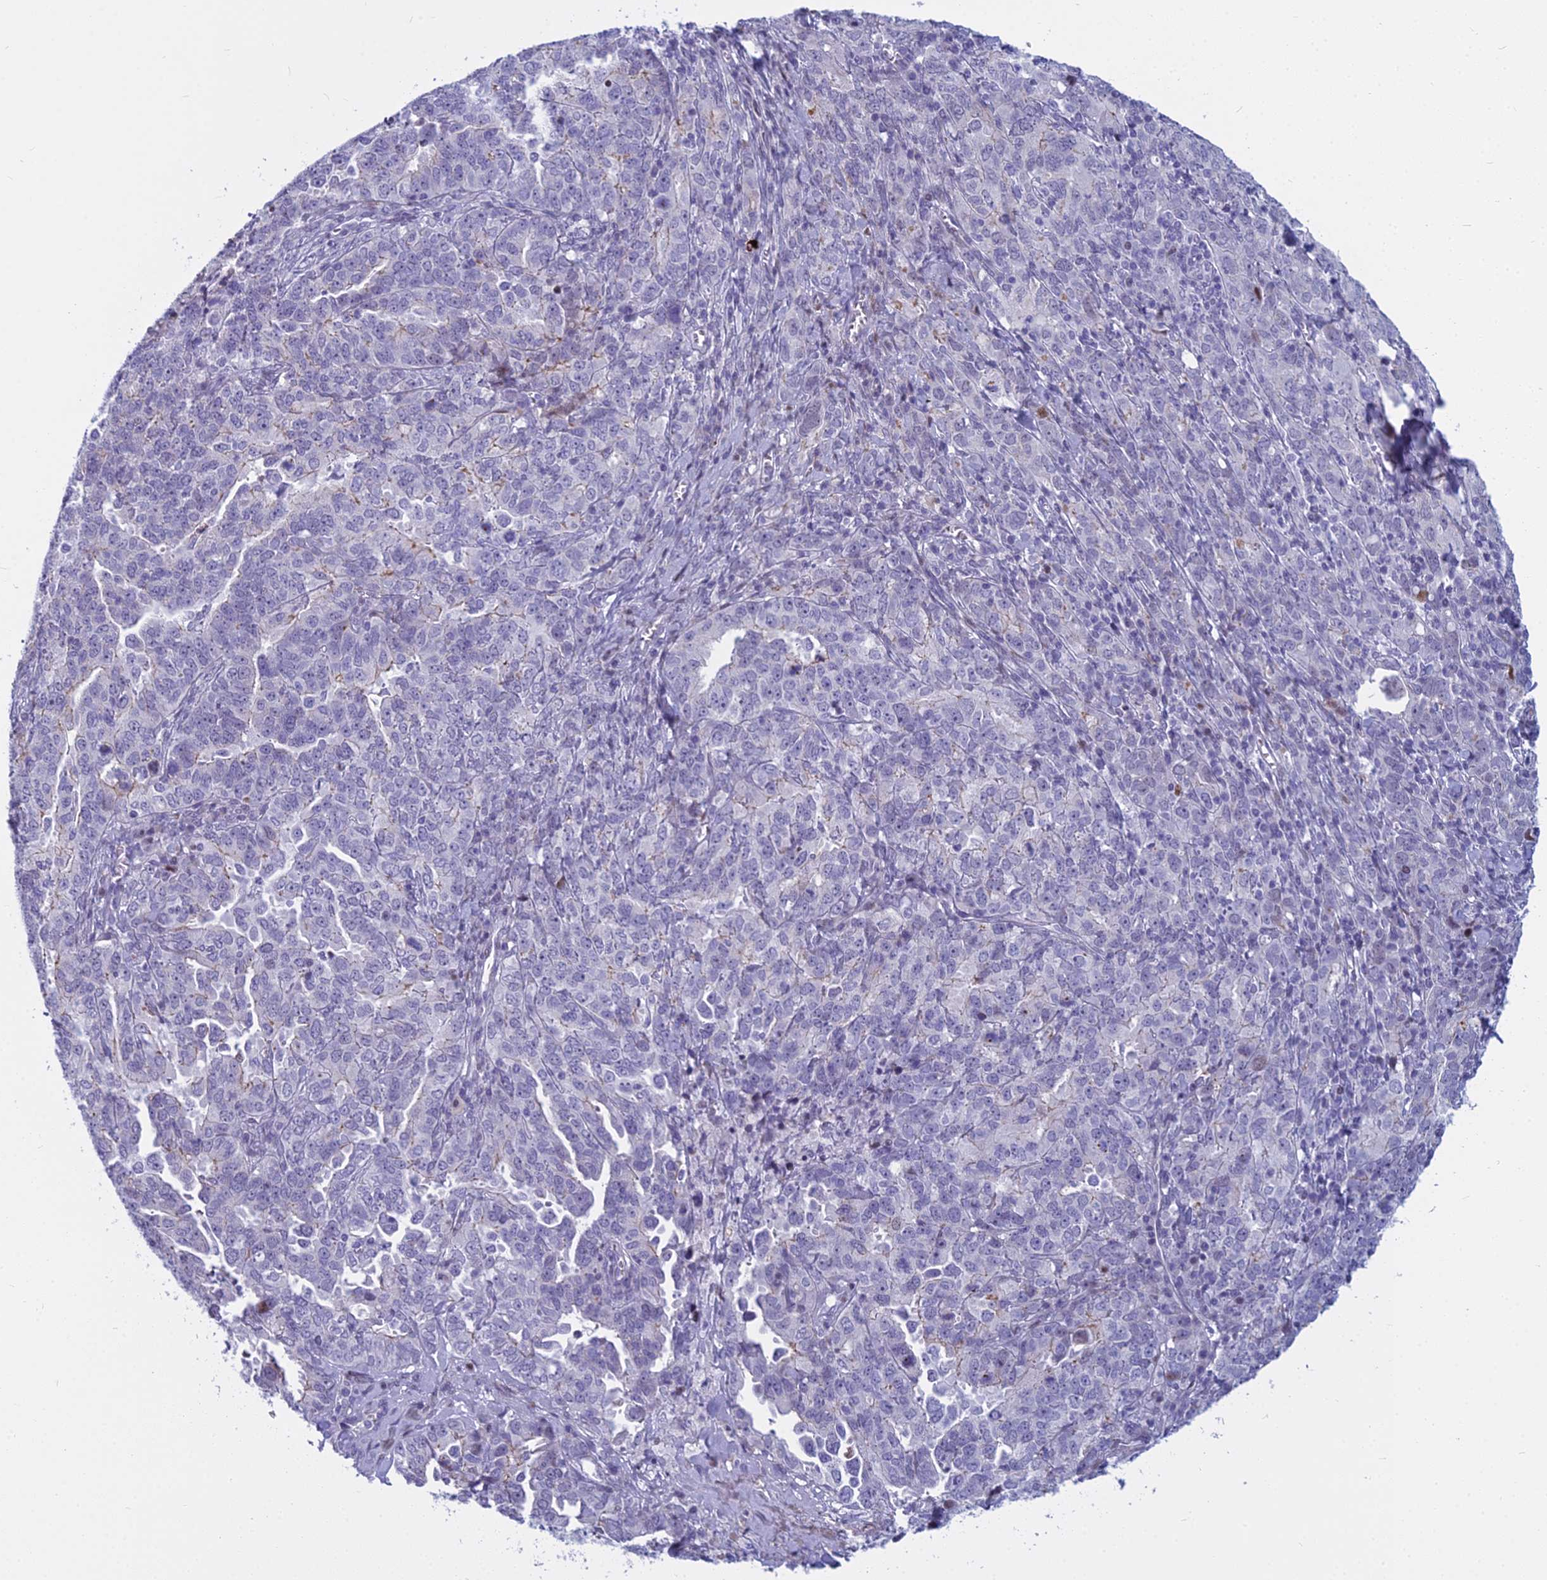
{"staining": {"intensity": "negative", "quantity": "none", "location": "none"}, "tissue": "ovarian cancer", "cell_type": "Tumor cells", "image_type": "cancer", "snomed": [{"axis": "morphology", "description": "Carcinoma, endometroid"}, {"axis": "topography", "description": "Ovary"}], "caption": "DAB (3,3'-diaminobenzidine) immunohistochemical staining of ovarian cancer (endometroid carcinoma) exhibits no significant positivity in tumor cells.", "gene": "MYBPC2", "patient": {"sex": "female", "age": 62}}